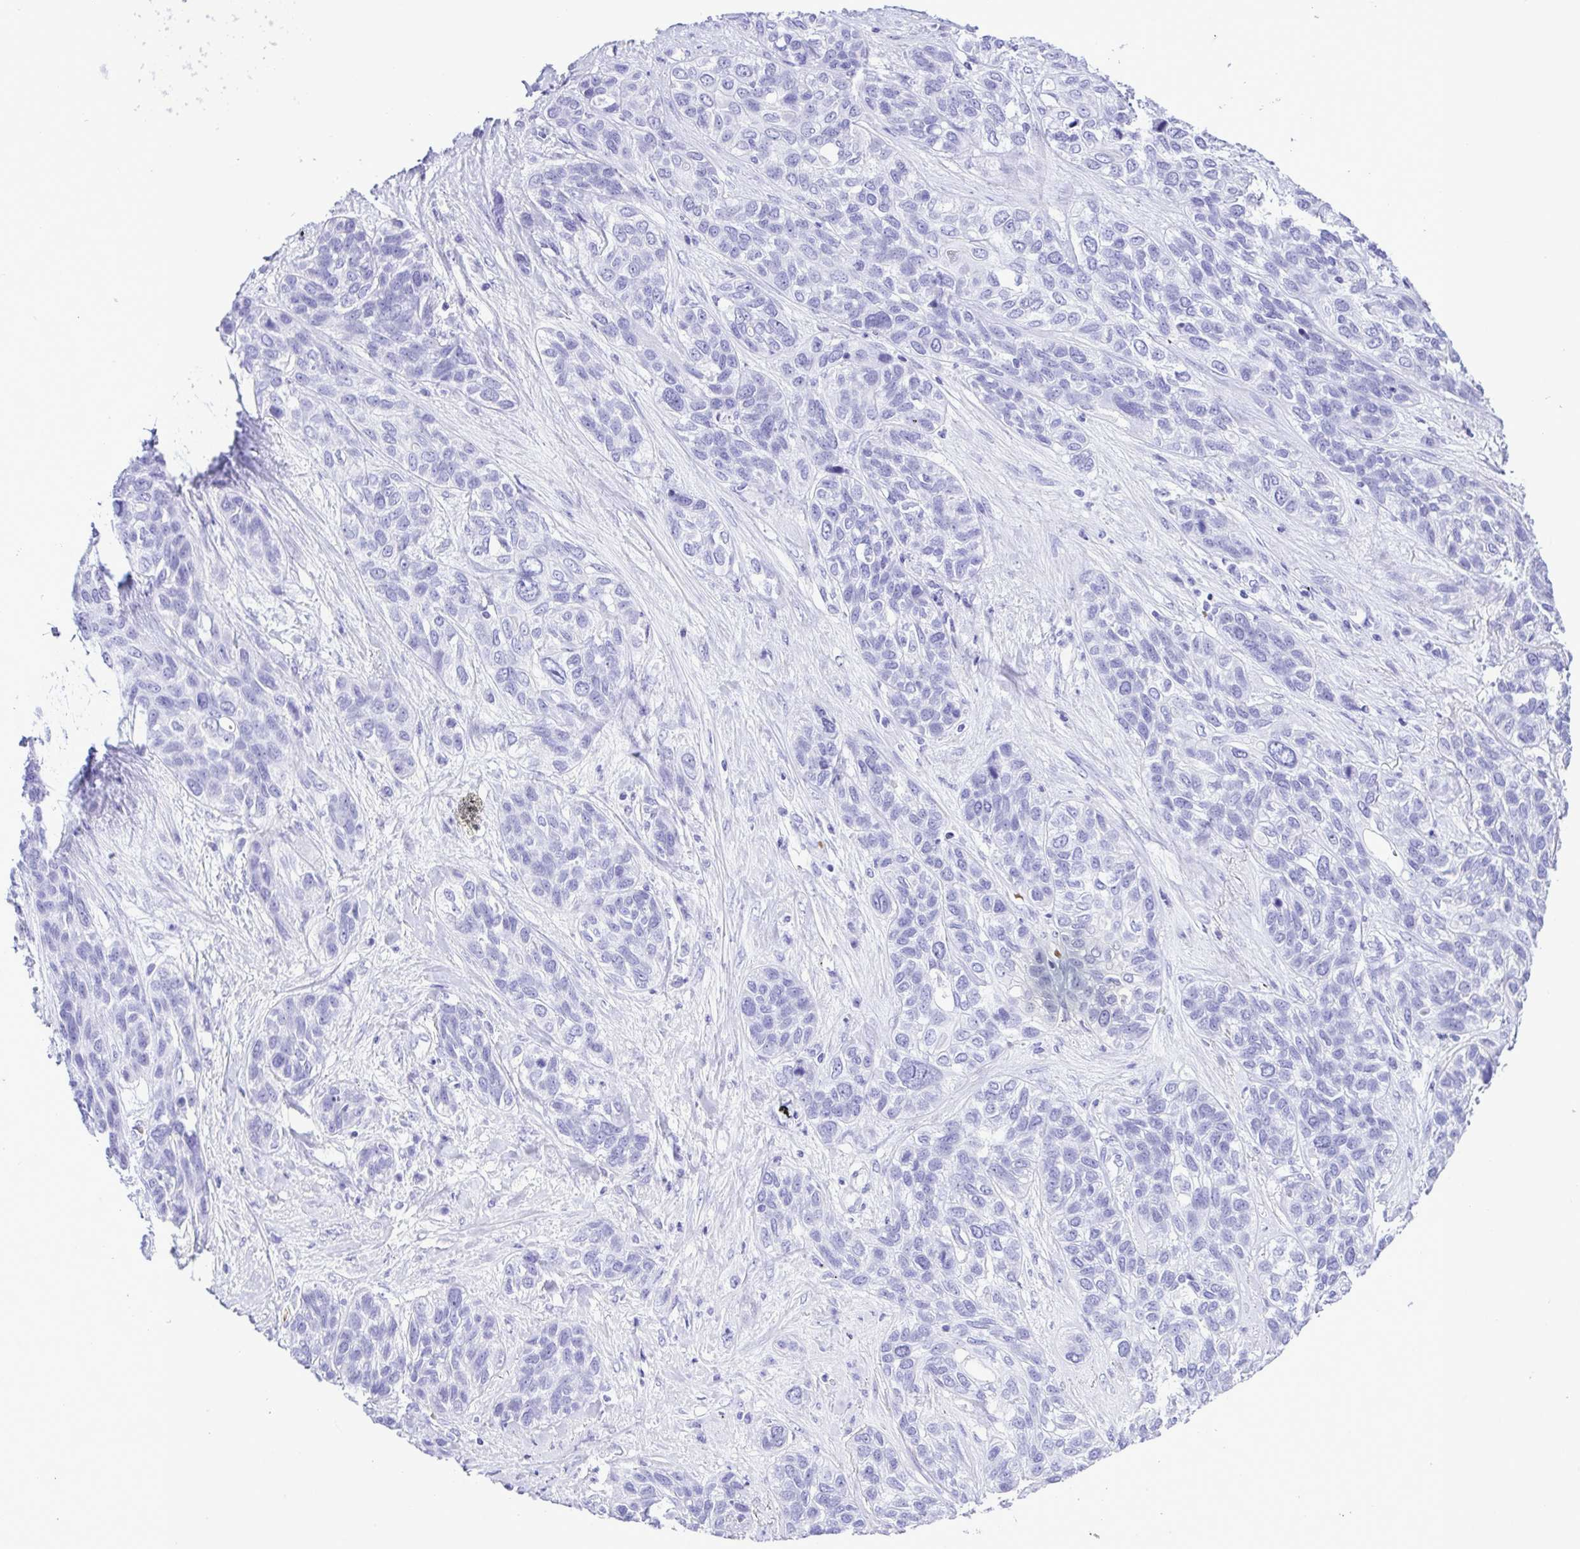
{"staining": {"intensity": "negative", "quantity": "none", "location": "none"}, "tissue": "lung cancer", "cell_type": "Tumor cells", "image_type": "cancer", "snomed": [{"axis": "morphology", "description": "Squamous cell carcinoma, NOS"}, {"axis": "topography", "description": "Lung"}], "caption": "This is an immunohistochemistry (IHC) histopathology image of lung cancer. There is no staining in tumor cells.", "gene": "SYT1", "patient": {"sex": "female", "age": 70}}